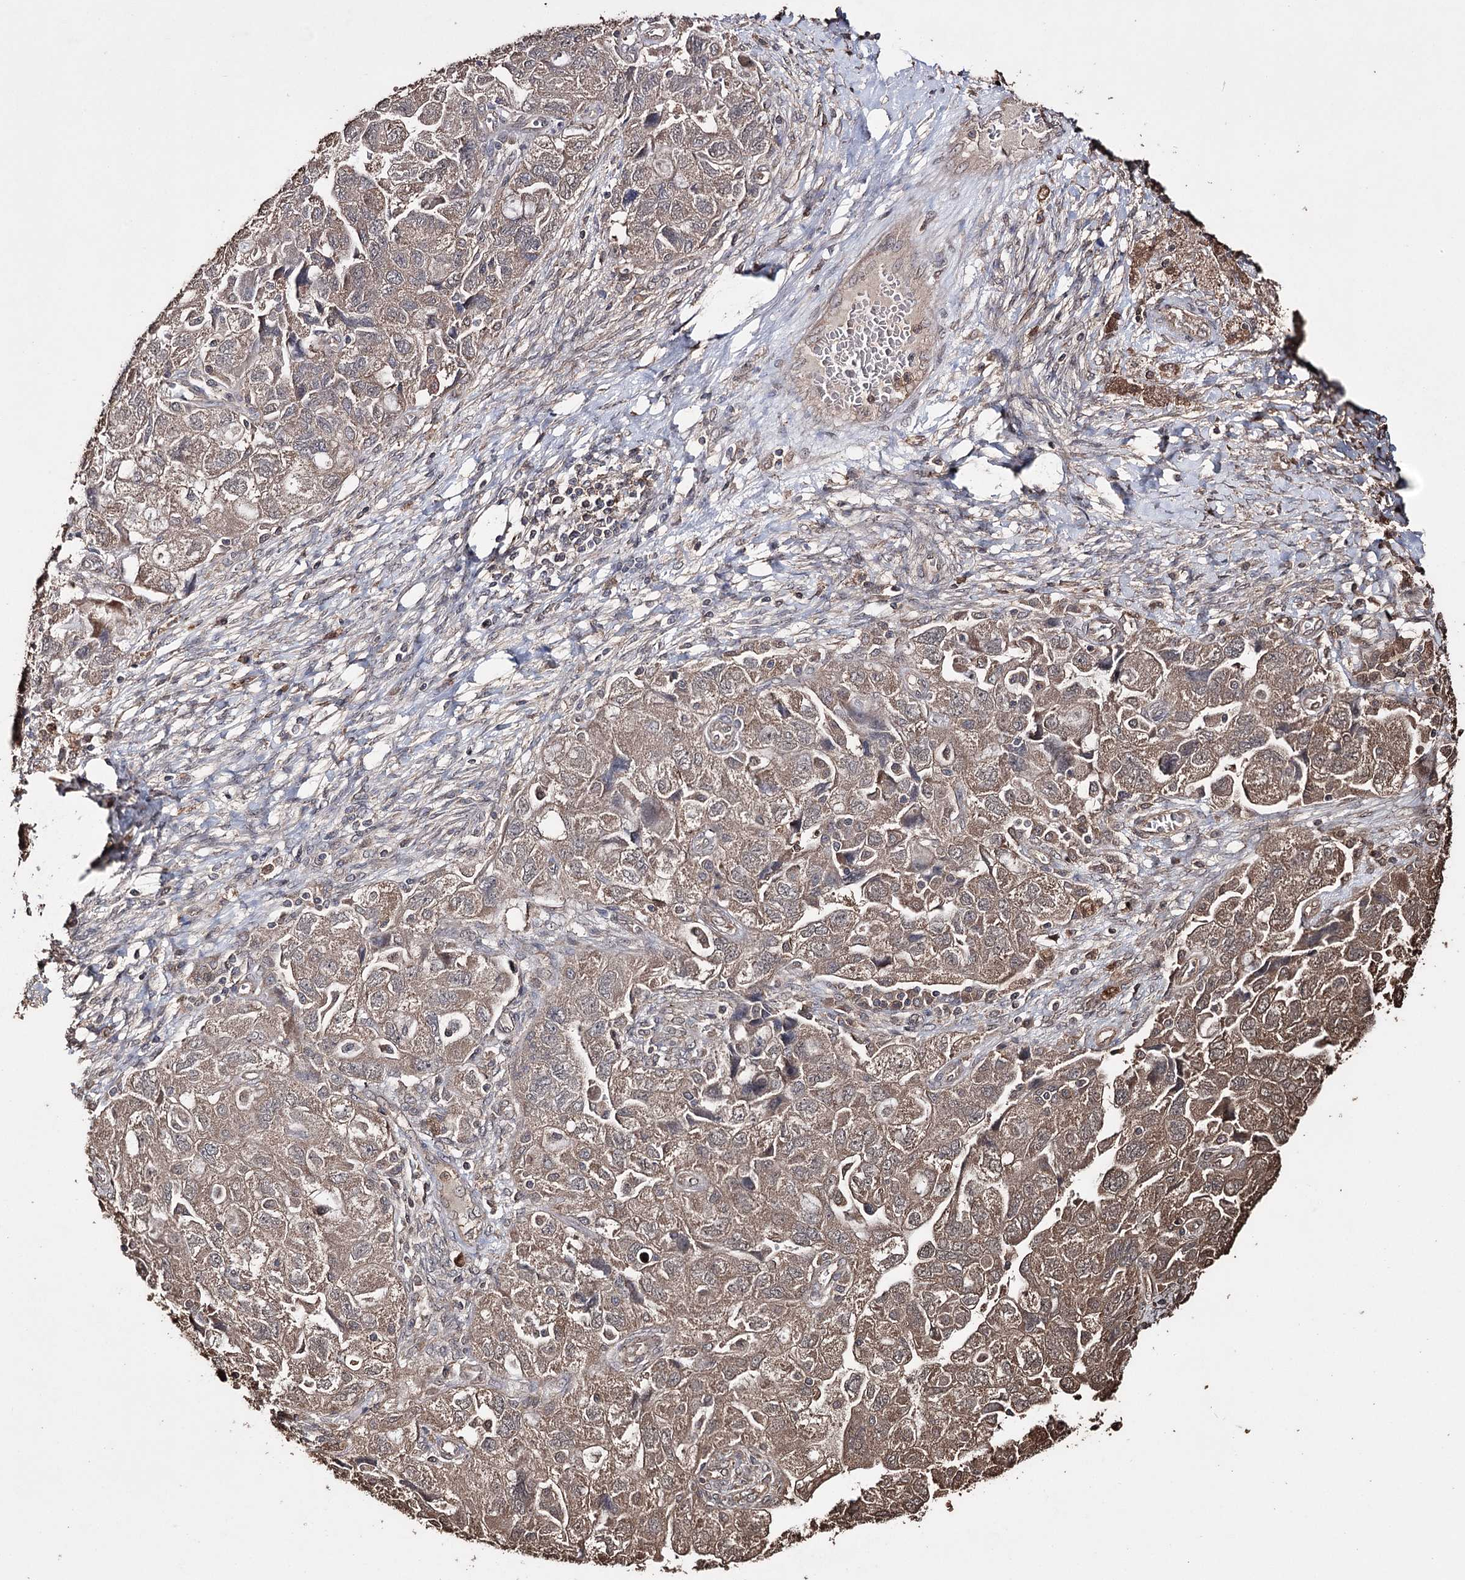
{"staining": {"intensity": "weak", "quantity": ">75%", "location": "cytoplasmic/membranous"}, "tissue": "ovarian cancer", "cell_type": "Tumor cells", "image_type": "cancer", "snomed": [{"axis": "morphology", "description": "Carcinoma, NOS"}, {"axis": "morphology", "description": "Cystadenocarcinoma, serous, NOS"}, {"axis": "topography", "description": "Ovary"}], "caption": "About >75% of tumor cells in human ovarian cancer (carcinoma) display weak cytoplasmic/membranous protein expression as visualized by brown immunohistochemical staining.", "gene": "ZNF662", "patient": {"sex": "female", "age": 69}}